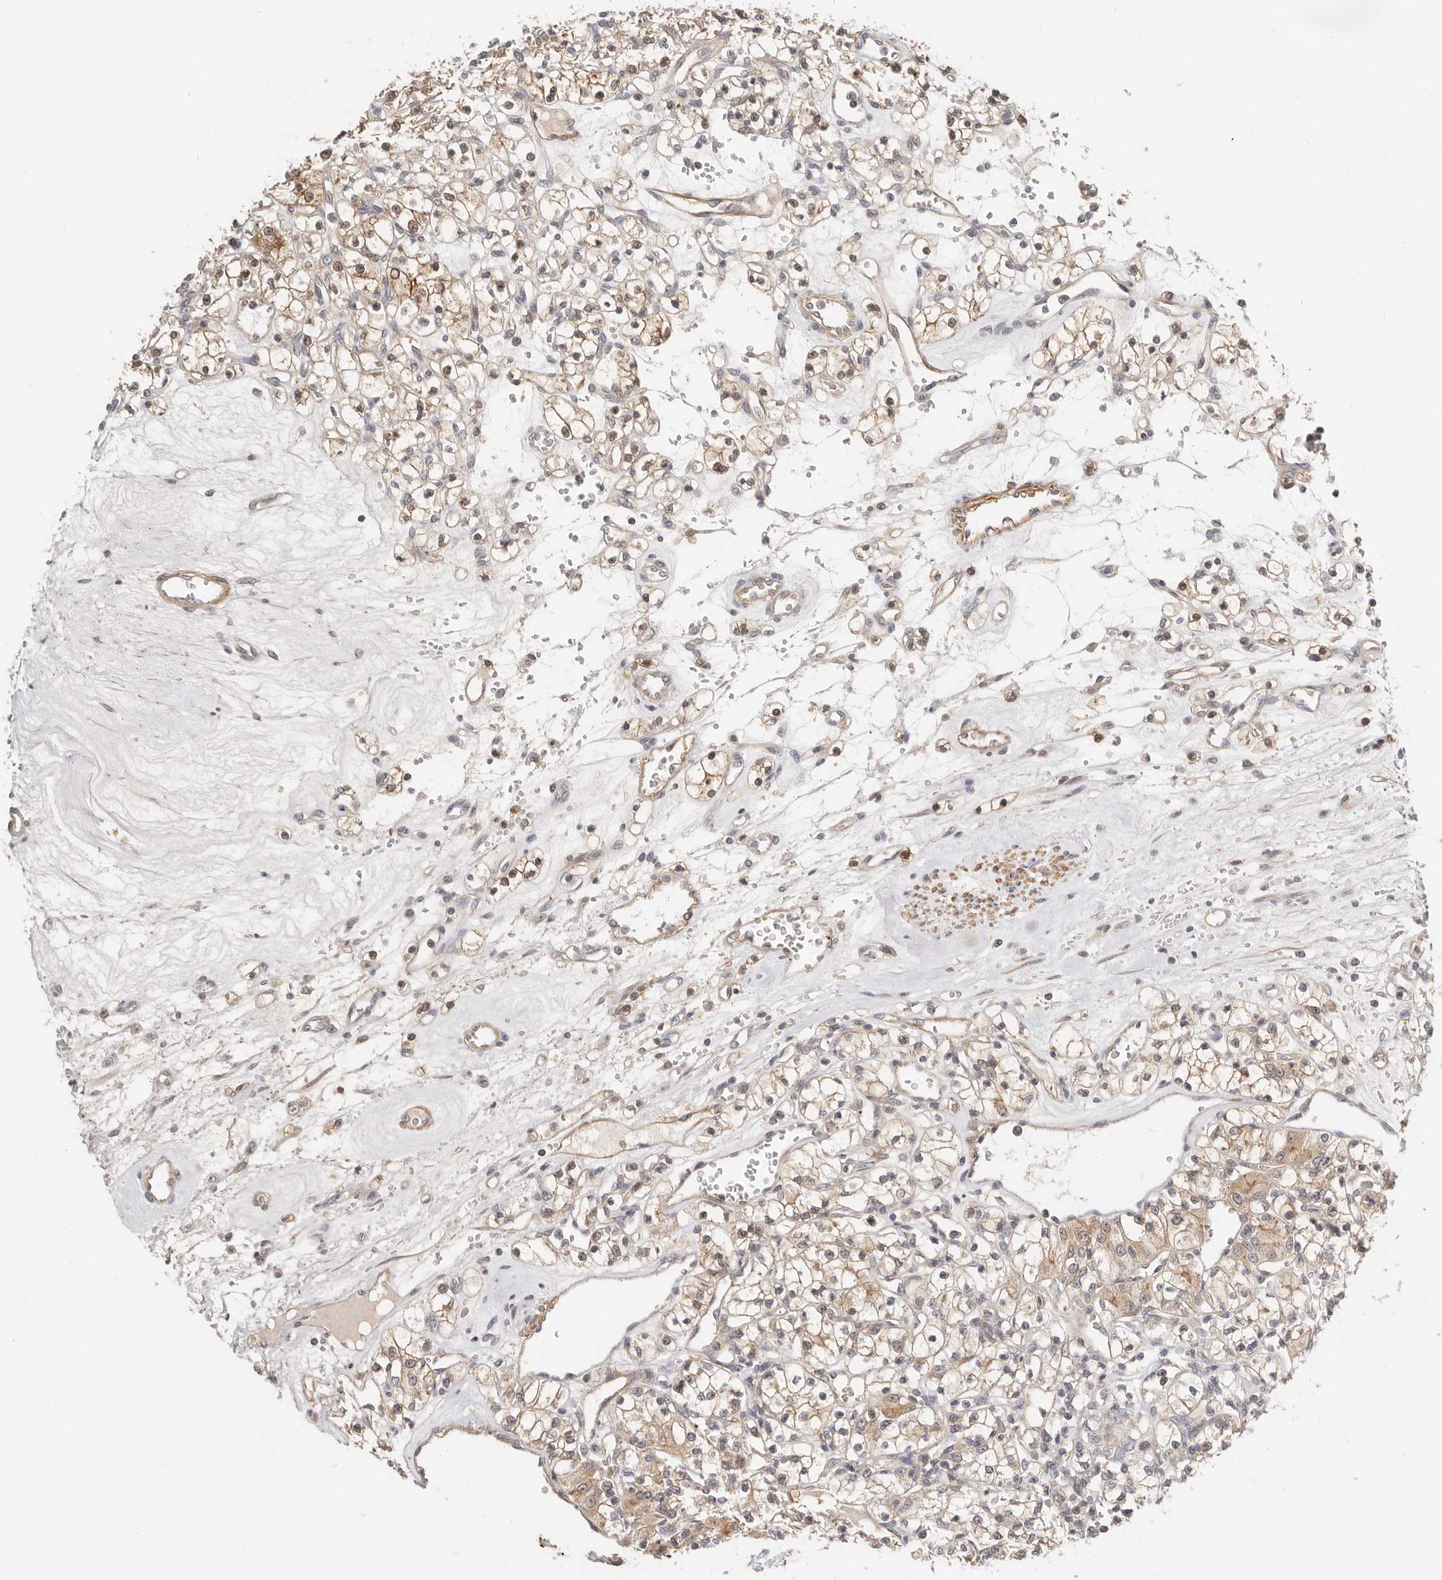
{"staining": {"intensity": "weak", "quantity": ">75%", "location": "cytoplasmic/membranous"}, "tissue": "renal cancer", "cell_type": "Tumor cells", "image_type": "cancer", "snomed": [{"axis": "morphology", "description": "Adenocarcinoma, NOS"}, {"axis": "topography", "description": "Kidney"}], "caption": "Protein staining by immunohistochemistry shows weak cytoplasmic/membranous positivity in approximately >75% of tumor cells in adenocarcinoma (renal).", "gene": "ZRANB1", "patient": {"sex": "female", "age": 59}}